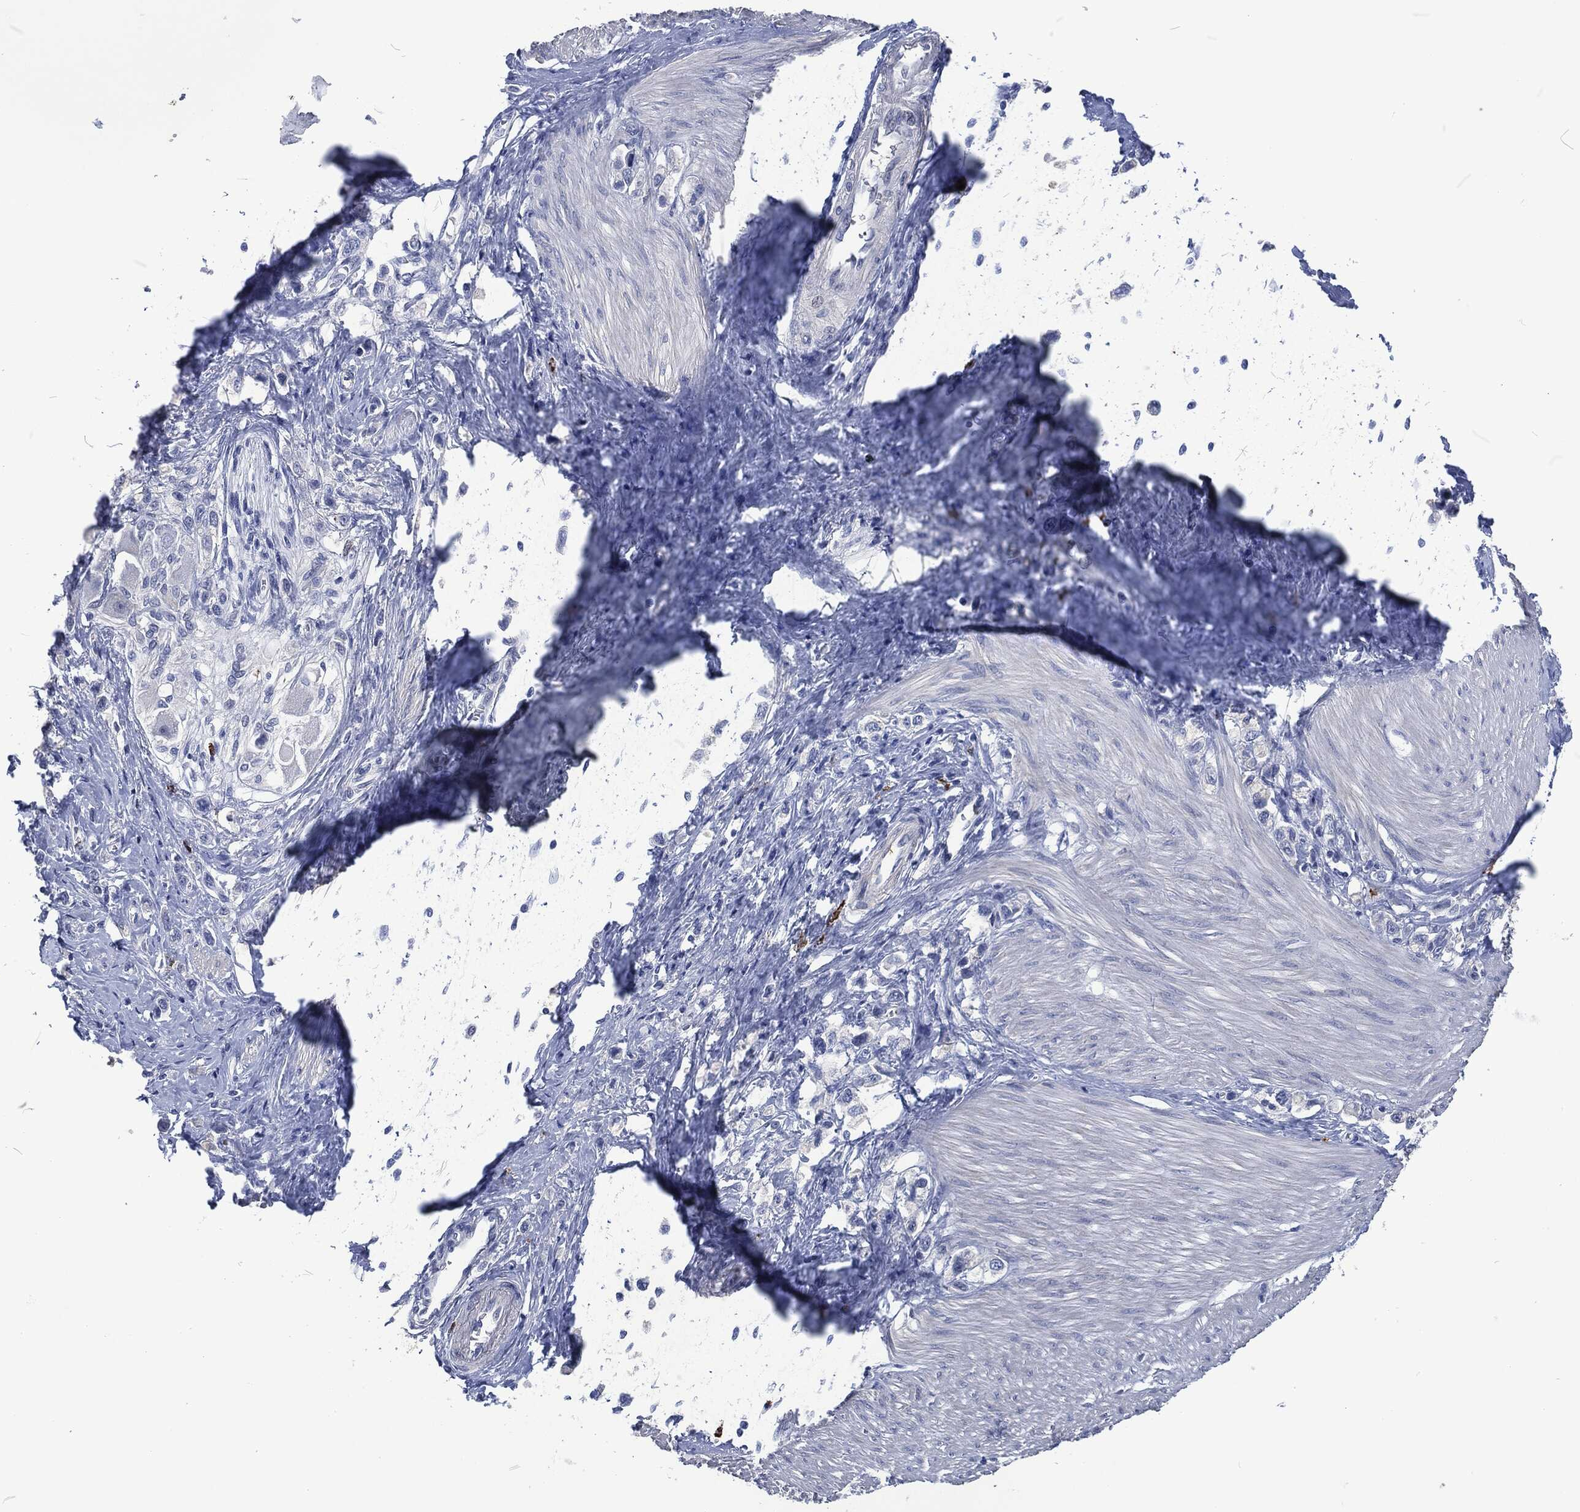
{"staining": {"intensity": "negative", "quantity": "none", "location": "none"}, "tissue": "stomach cancer", "cell_type": "Tumor cells", "image_type": "cancer", "snomed": [{"axis": "morphology", "description": "Normal tissue, NOS"}, {"axis": "morphology", "description": "Adenocarcinoma, NOS"}, {"axis": "morphology", "description": "Adenocarcinoma, High grade"}, {"axis": "topography", "description": "Stomach, upper"}, {"axis": "topography", "description": "Stomach"}], "caption": "Tumor cells are negative for brown protein staining in stomach cancer.", "gene": "MPO", "patient": {"sex": "female", "age": 65}}